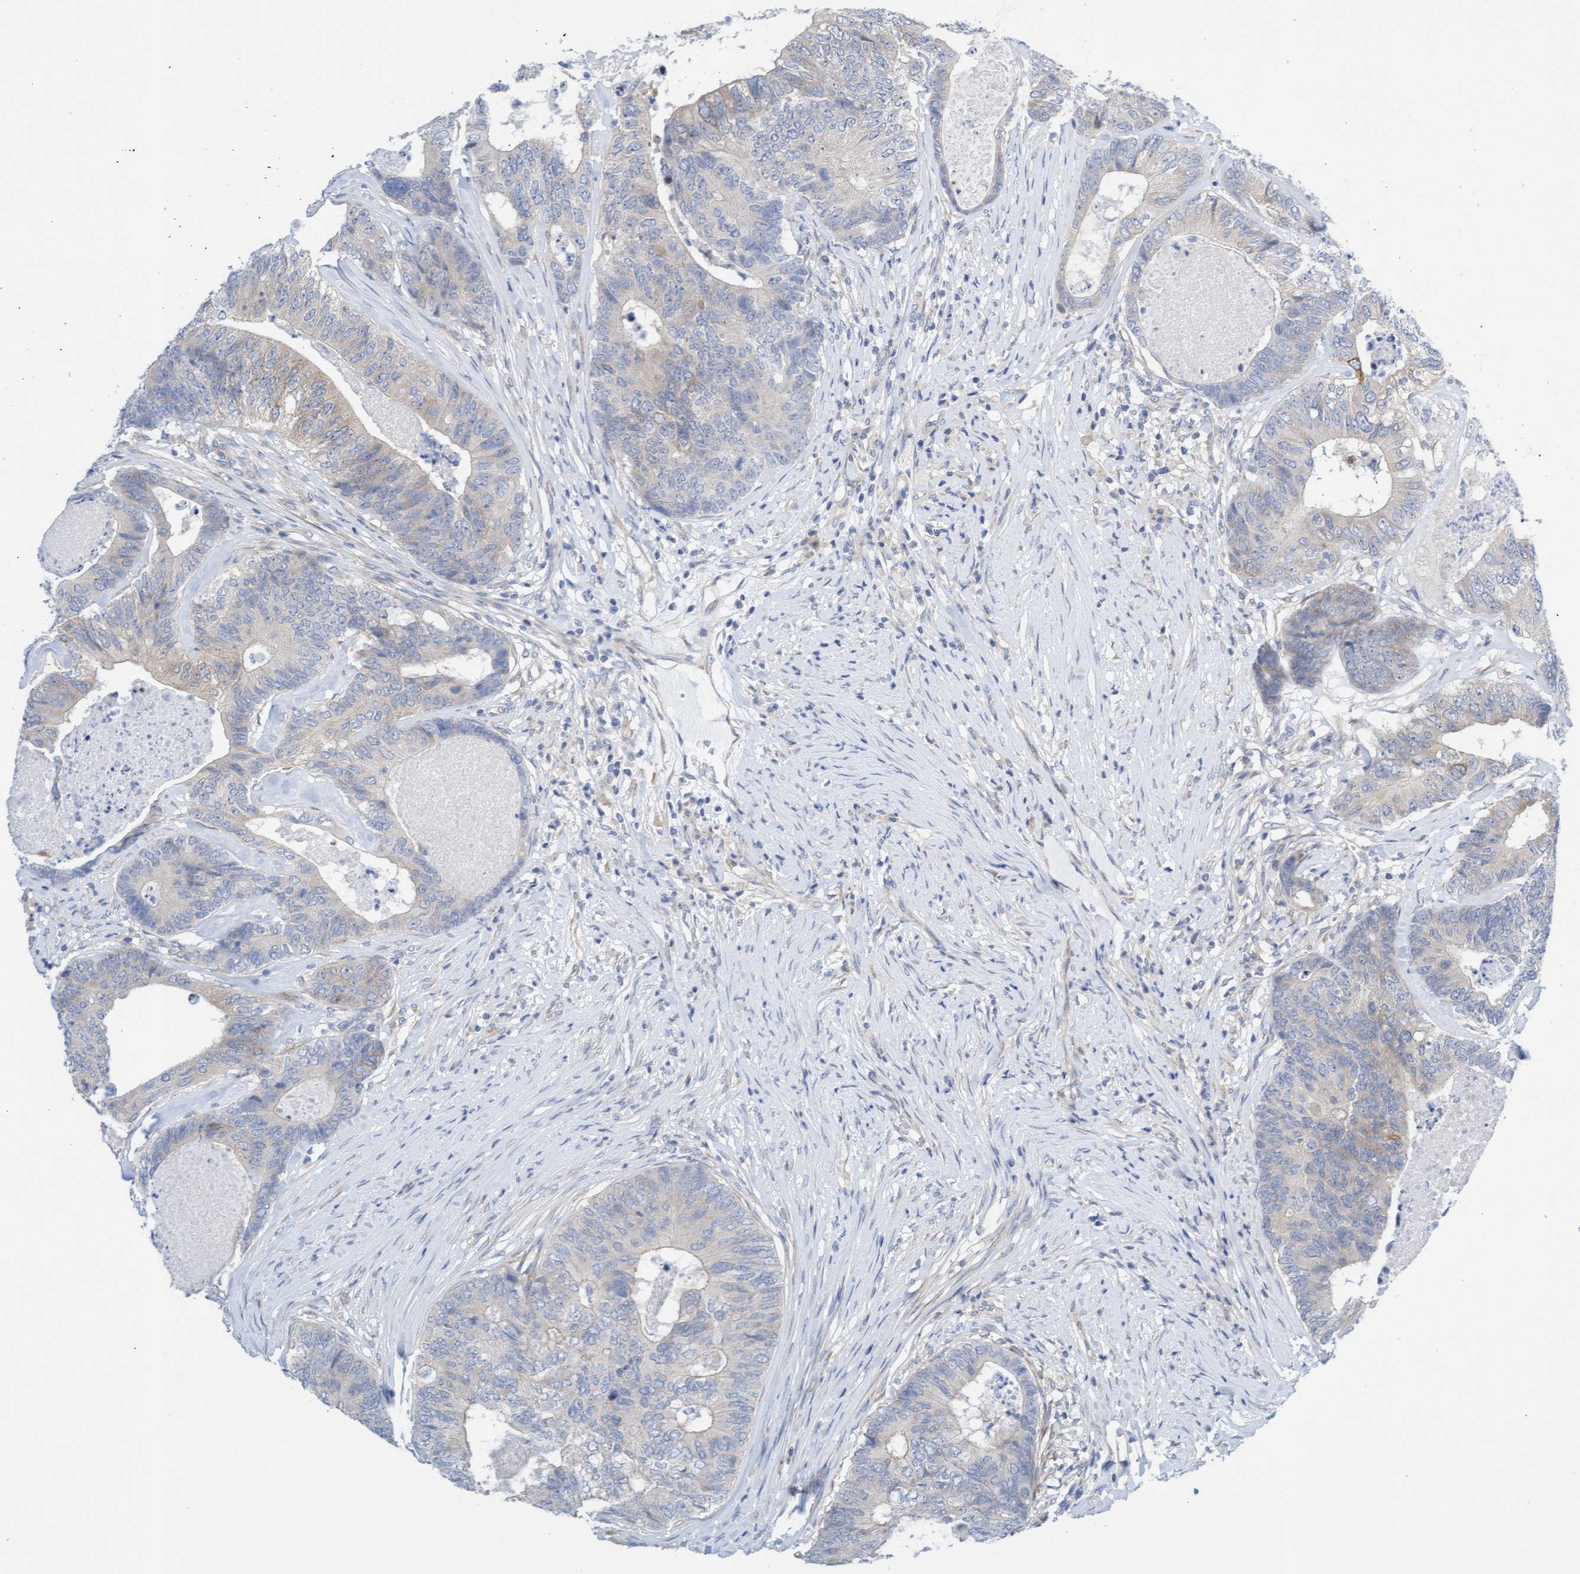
{"staining": {"intensity": "moderate", "quantity": "<25%", "location": "cytoplasmic/membranous"}, "tissue": "colorectal cancer", "cell_type": "Tumor cells", "image_type": "cancer", "snomed": [{"axis": "morphology", "description": "Adenocarcinoma, NOS"}, {"axis": "topography", "description": "Colon"}], "caption": "An immunohistochemistry photomicrograph of neoplastic tissue is shown. Protein staining in brown labels moderate cytoplasmic/membranous positivity in colorectal cancer within tumor cells.", "gene": "AMZ2", "patient": {"sex": "female", "age": 67}}